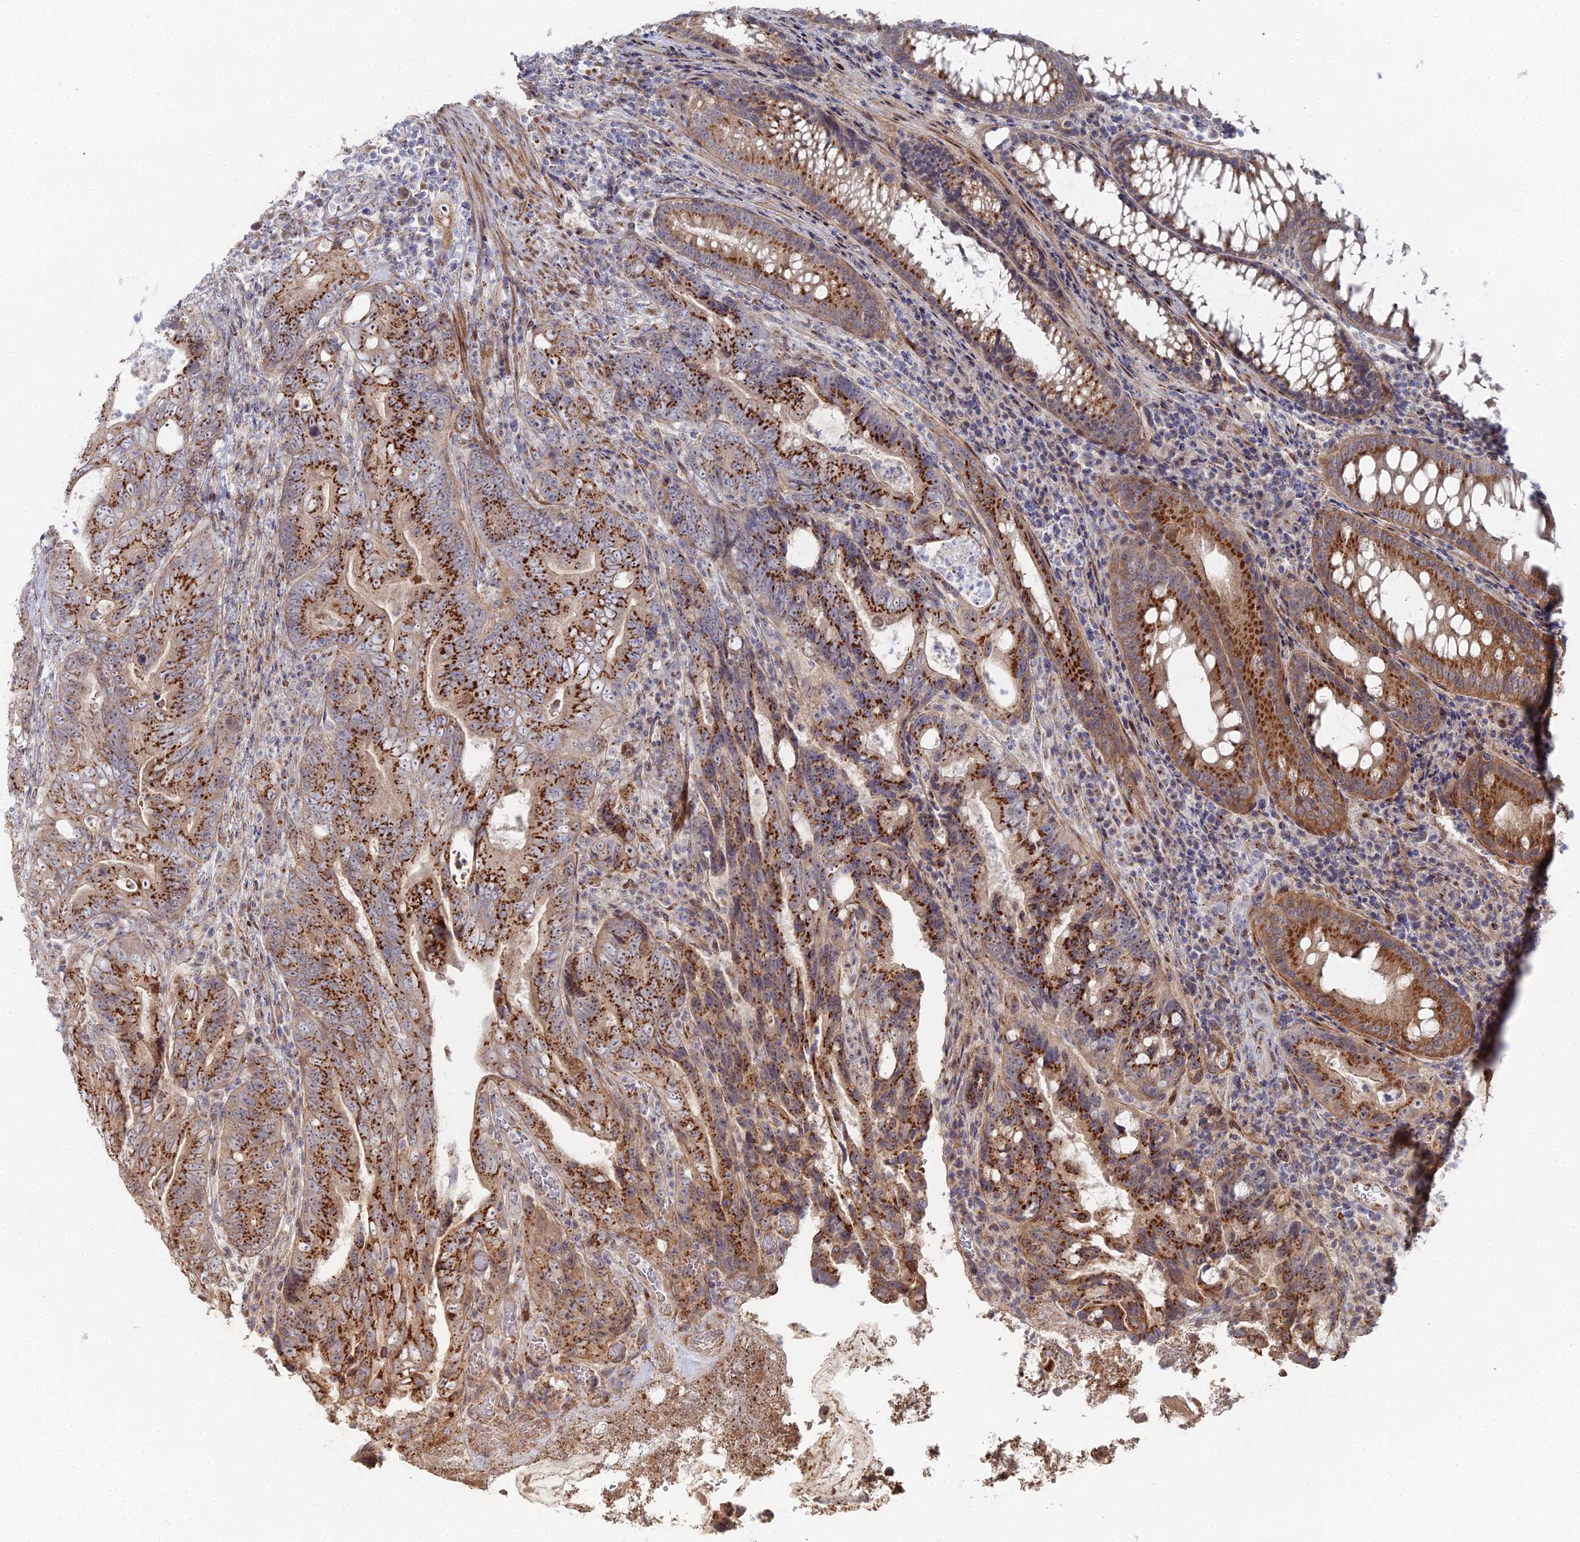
{"staining": {"intensity": "strong", "quantity": ">75%", "location": "cytoplasmic/membranous"}, "tissue": "colorectal cancer", "cell_type": "Tumor cells", "image_type": "cancer", "snomed": [{"axis": "morphology", "description": "Adenocarcinoma, NOS"}, {"axis": "topography", "description": "Colon"}], "caption": "Approximately >75% of tumor cells in human colorectal adenocarcinoma reveal strong cytoplasmic/membranous protein expression as visualized by brown immunohistochemical staining.", "gene": "SGMS1", "patient": {"sex": "female", "age": 82}}